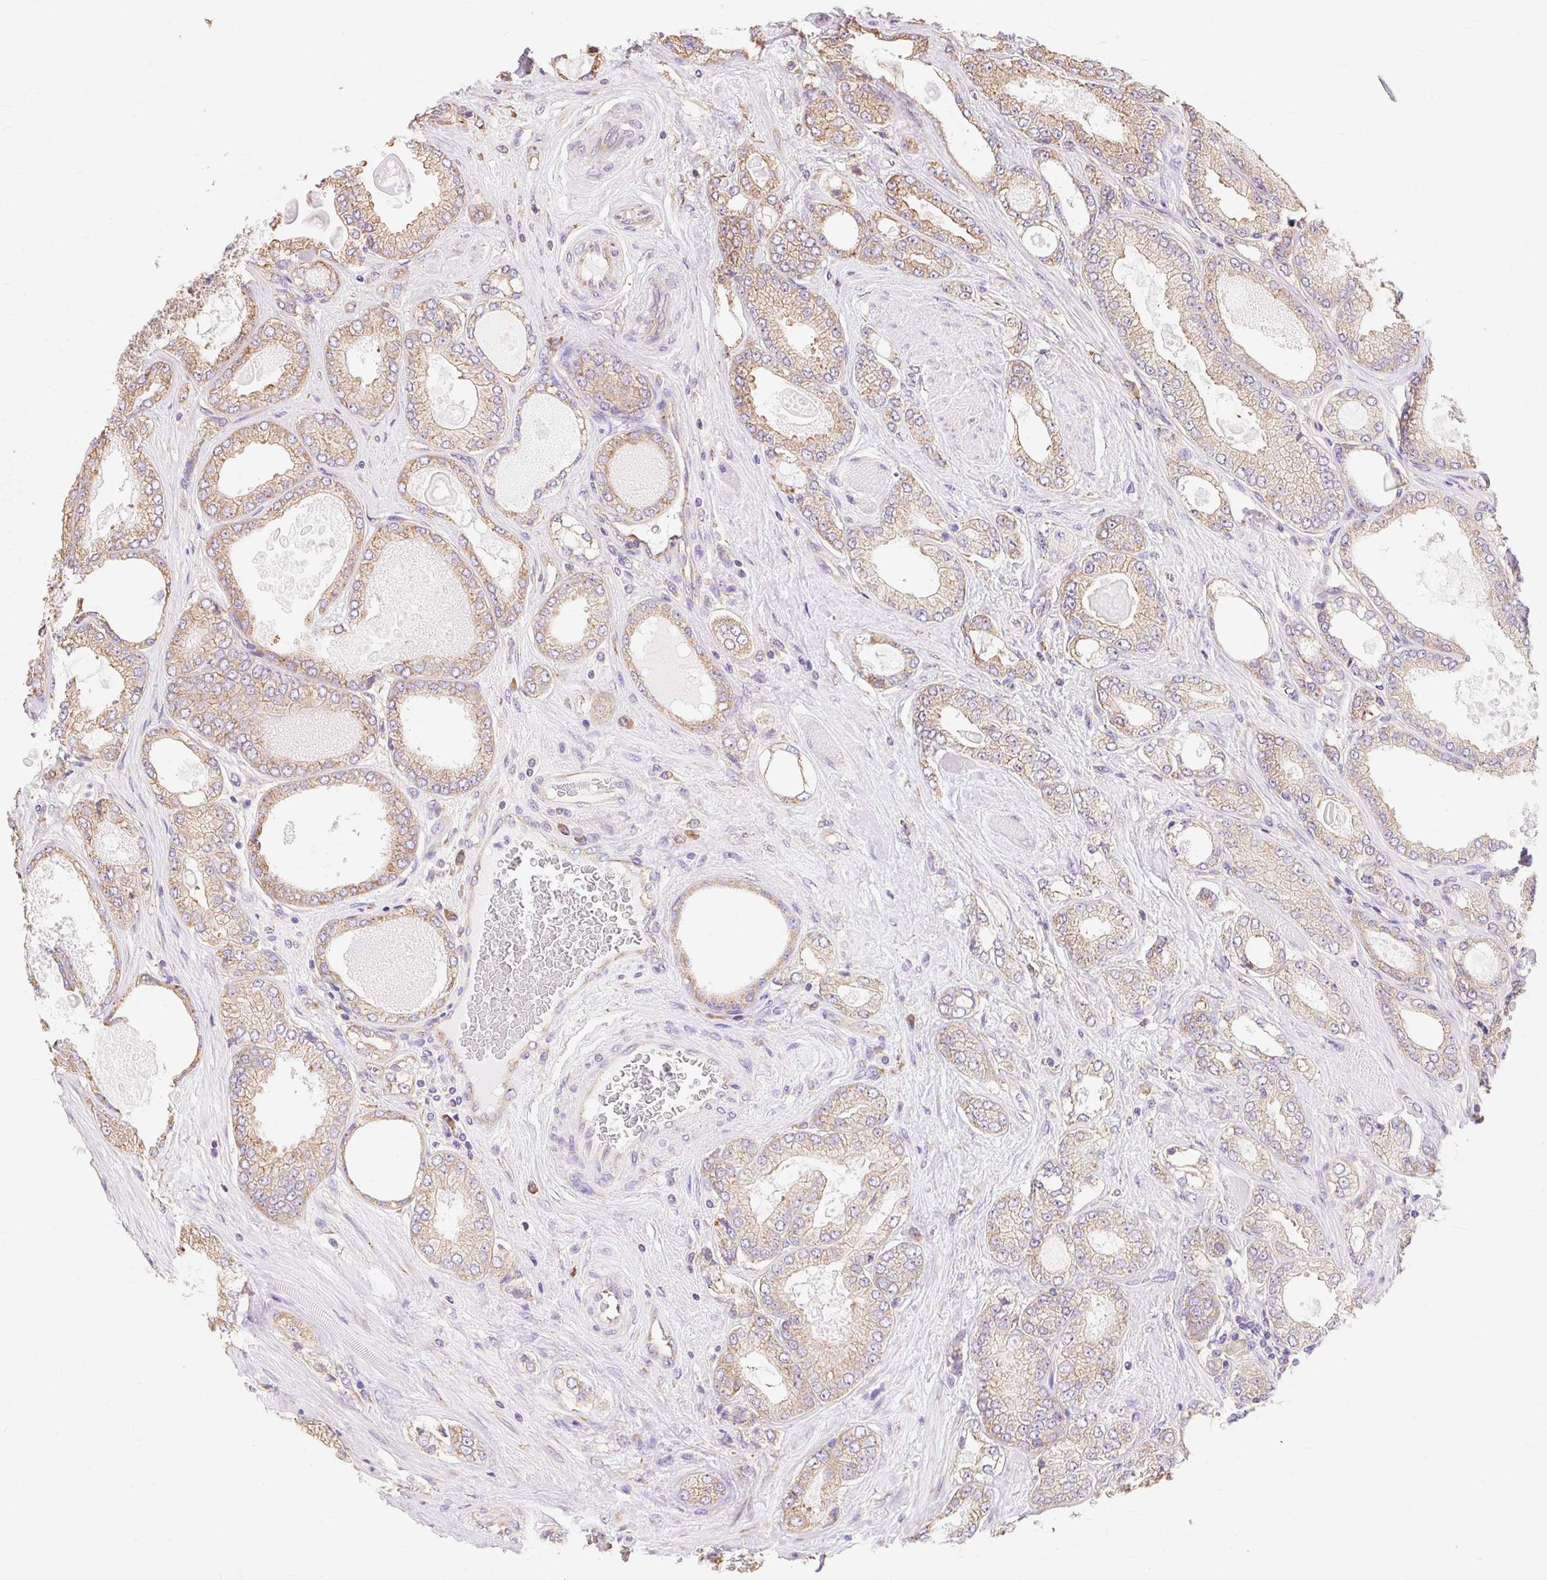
{"staining": {"intensity": "weak", "quantity": ">75%", "location": "cytoplasmic/membranous"}, "tissue": "prostate cancer", "cell_type": "Tumor cells", "image_type": "cancer", "snomed": [{"axis": "morphology", "description": "Adenocarcinoma, High grade"}, {"axis": "topography", "description": "Prostate"}], "caption": "Tumor cells demonstrate low levels of weak cytoplasmic/membranous positivity in about >75% of cells in prostate adenocarcinoma (high-grade).", "gene": "RPS17", "patient": {"sex": "male", "age": 68}}